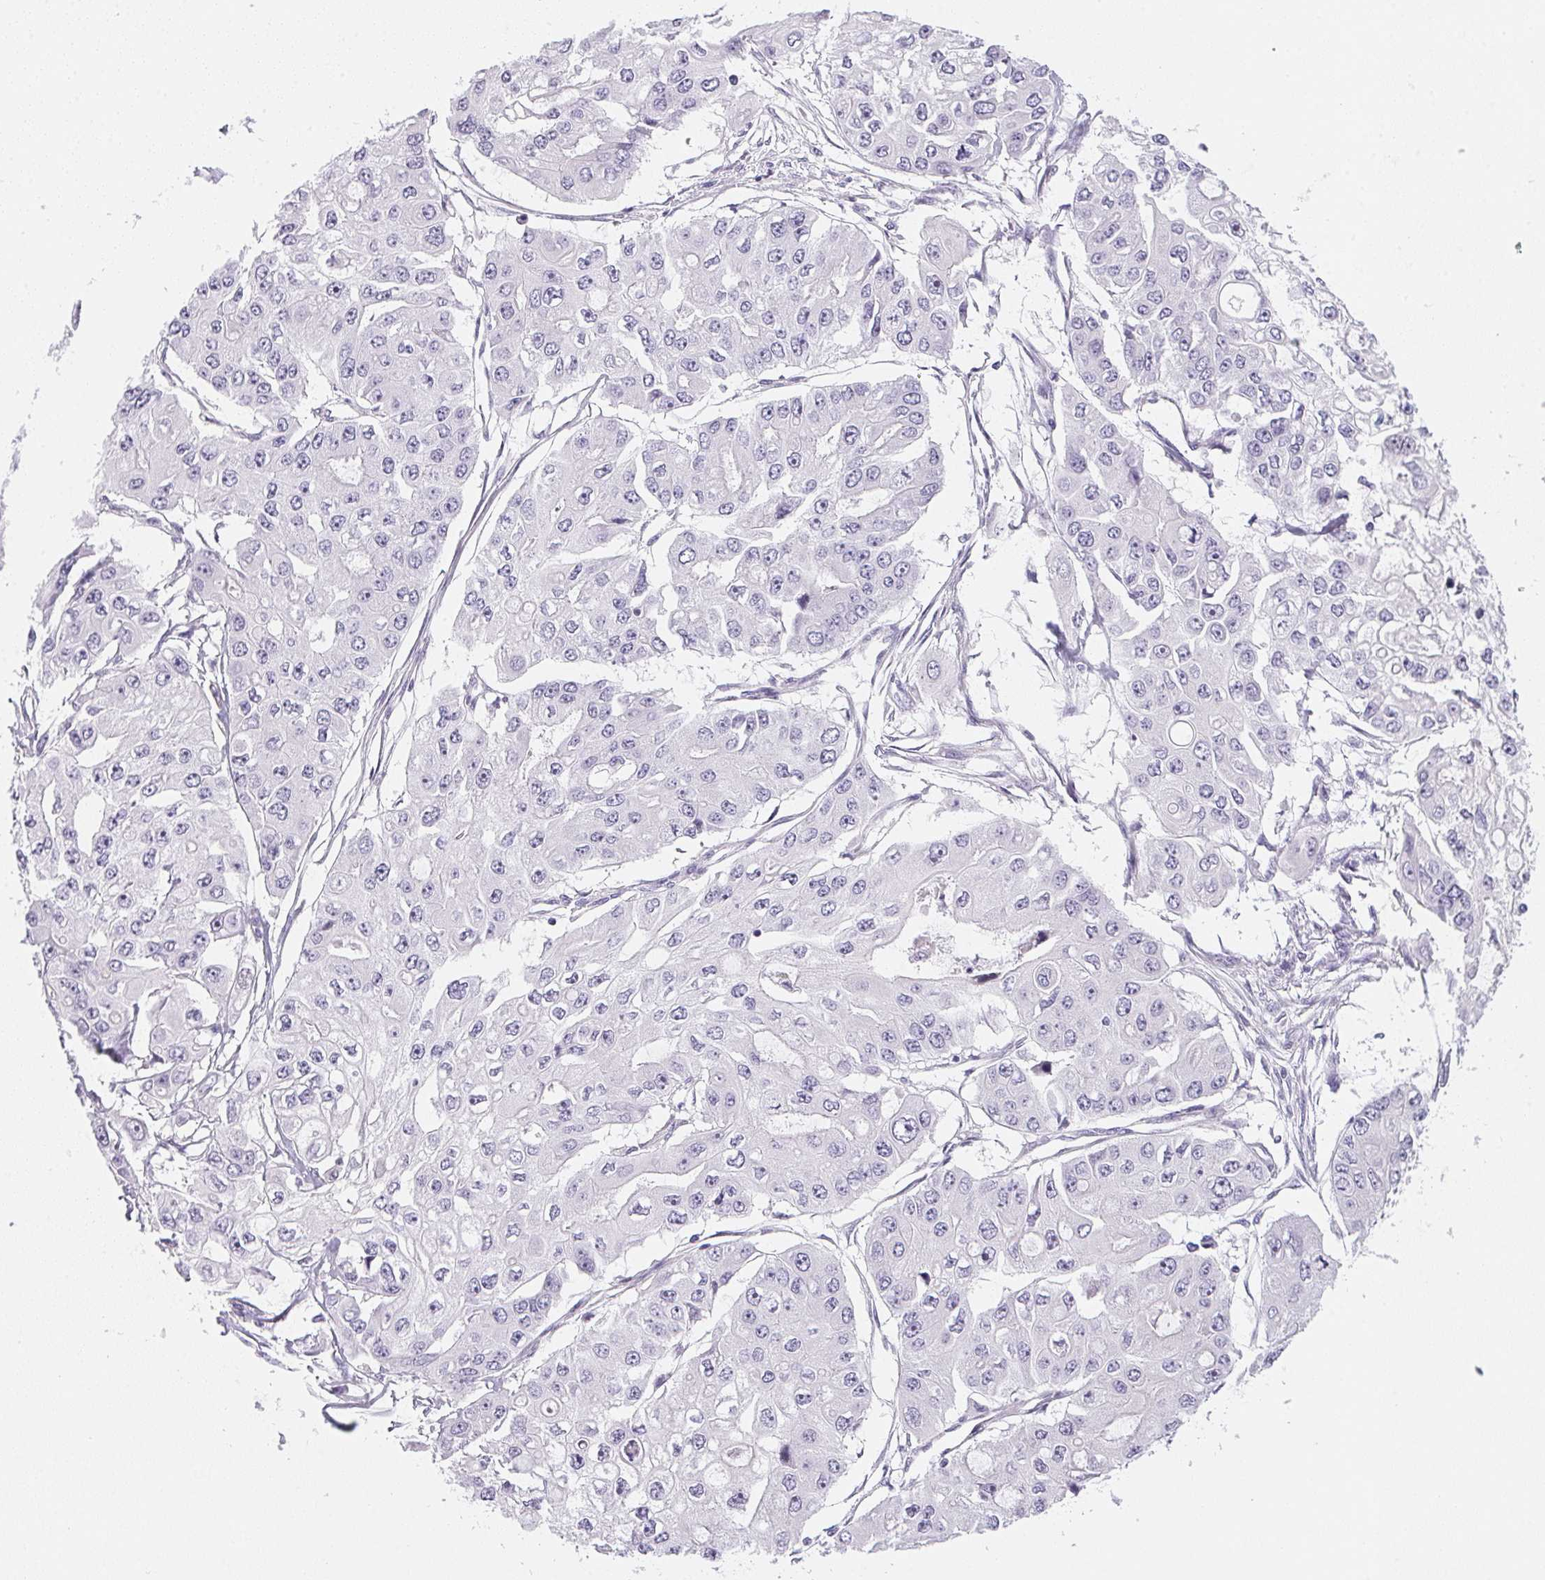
{"staining": {"intensity": "negative", "quantity": "none", "location": "none"}, "tissue": "ovarian cancer", "cell_type": "Tumor cells", "image_type": "cancer", "snomed": [{"axis": "morphology", "description": "Cystadenocarcinoma, serous, NOS"}, {"axis": "topography", "description": "Ovary"}], "caption": "DAB immunohistochemical staining of human ovarian cancer demonstrates no significant staining in tumor cells.", "gene": "GIPC2", "patient": {"sex": "female", "age": 56}}